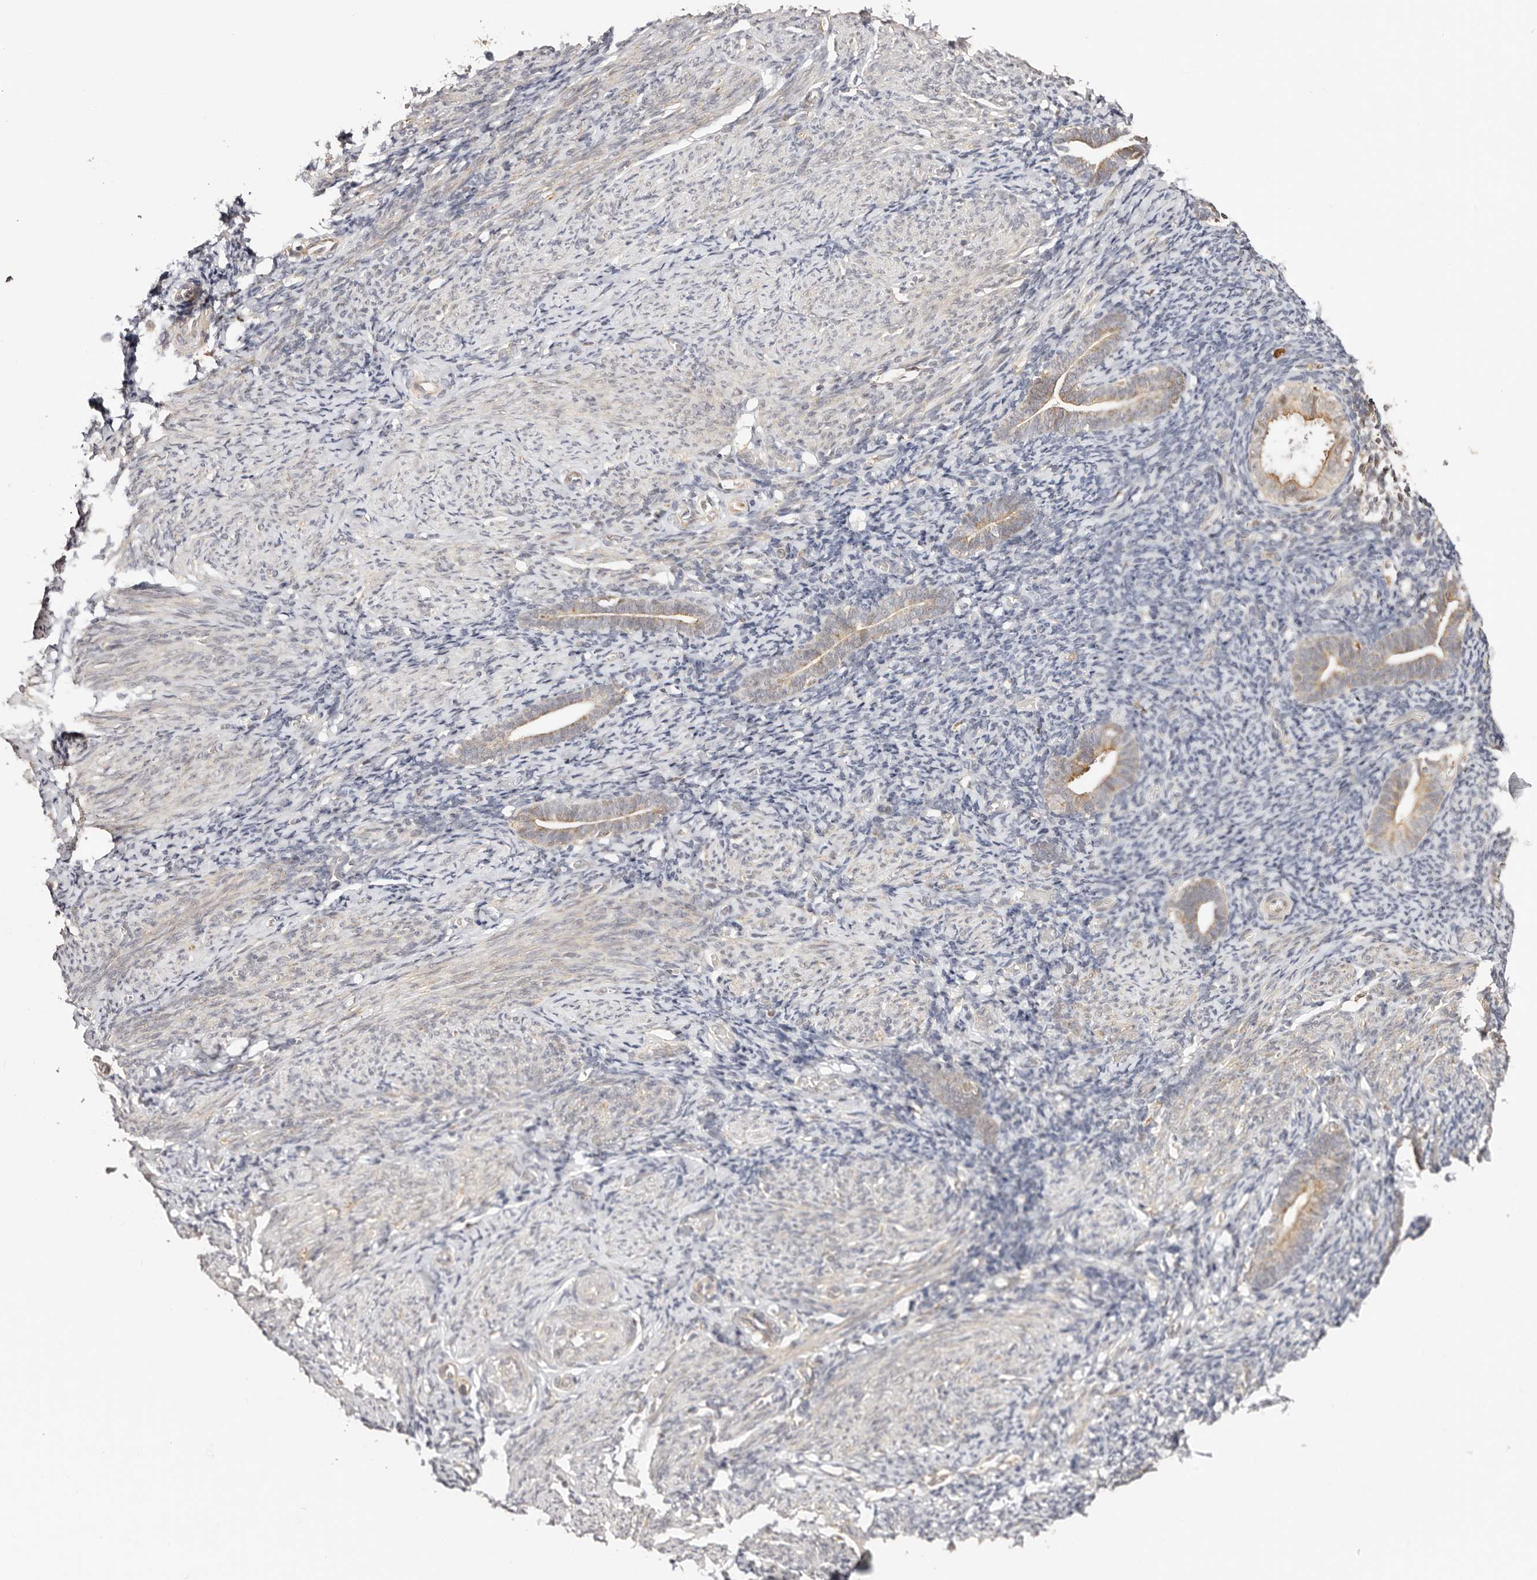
{"staining": {"intensity": "negative", "quantity": "none", "location": "none"}, "tissue": "endometrium", "cell_type": "Cells in endometrial stroma", "image_type": "normal", "snomed": [{"axis": "morphology", "description": "Normal tissue, NOS"}, {"axis": "topography", "description": "Endometrium"}], "caption": "A high-resolution image shows IHC staining of unremarkable endometrium, which shows no significant expression in cells in endometrial stroma.", "gene": "CTNNBL1", "patient": {"sex": "female", "age": 51}}